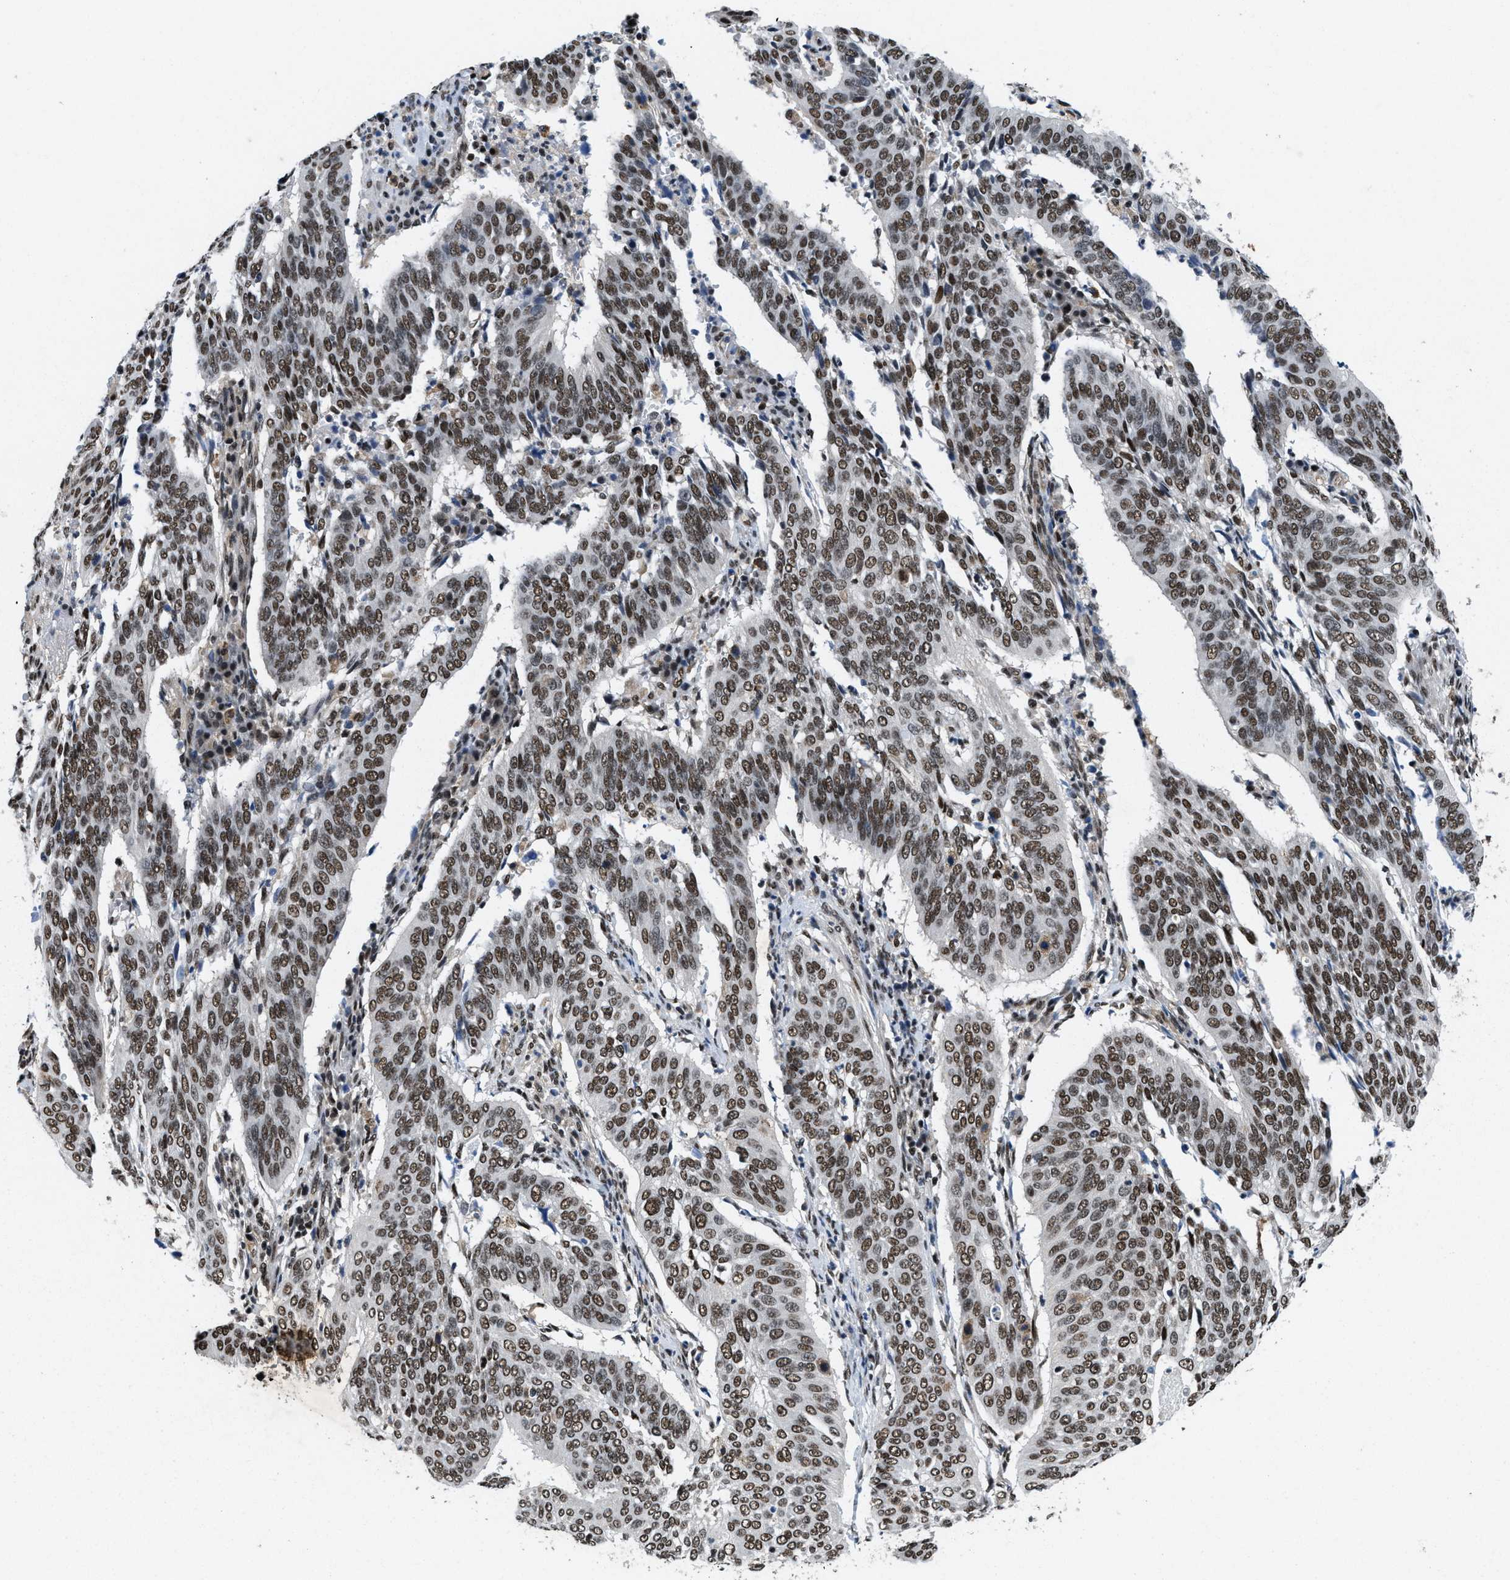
{"staining": {"intensity": "strong", "quantity": ">75%", "location": "nuclear"}, "tissue": "cervical cancer", "cell_type": "Tumor cells", "image_type": "cancer", "snomed": [{"axis": "morphology", "description": "Normal tissue, NOS"}, {"axis": "morphology", "description": "Squamous cell carcinoma, NOS"}, {"axis": "topography", "description": "Cervix"}], "caption": "Immunohistochemistry (IHC) photomicrograph of neoplastic tissue: human cervical squamous cell carcinoma stained using IHC reveals high levels of strong protein expression localized specifically in the nuclear of tumor cells, appearing as a nuclear brown color.", "gene": "SAFB", "patient": {"sex": "female", "age": 39}}